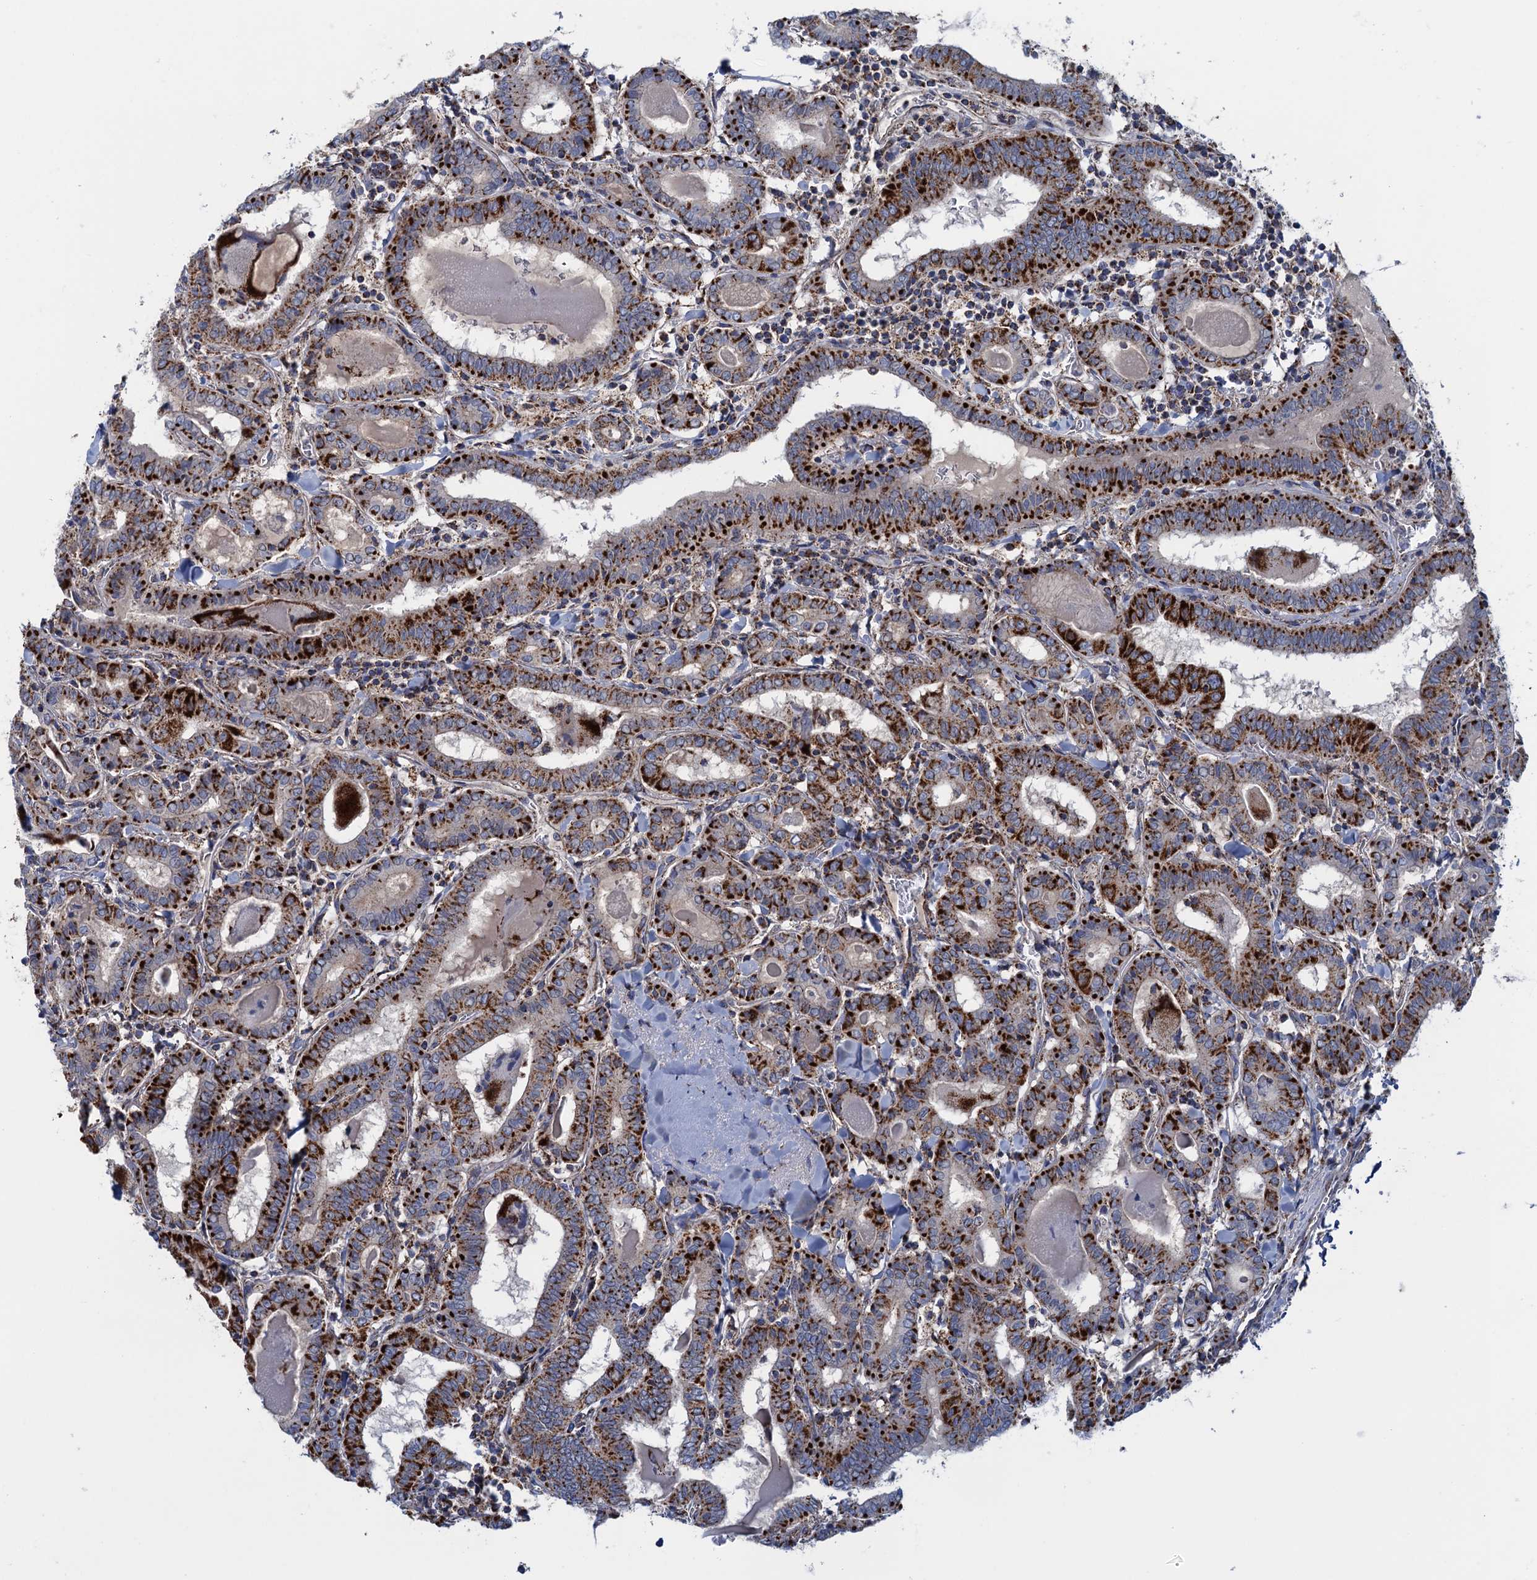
{"staining": {"intensity": "strong", "quantity": ">75%", "location": "cytoplasmic/membranous"}, "tissue": "thyroid cancer", "cell_type": "Tumor cells", "image_type": "cancer", "snomed": [{"axis": "morphology", "description": "Papillary adenocarcinoma, NOS"}, {"axis": "topography", "description": "Thyroid gland"}], "caption": "IHC histopathology image of neoplastic tissue: thyroid papillary adenocarcinoma stained using IHC reveals high levels of strong protein expression localized specifically in the cytoplasmic/membranous of tumor cells, appearing as a cytoplasmic/membranous brown color.", "gene": "GTPBP3", "patient": {"sex": "female", "age": 72}}